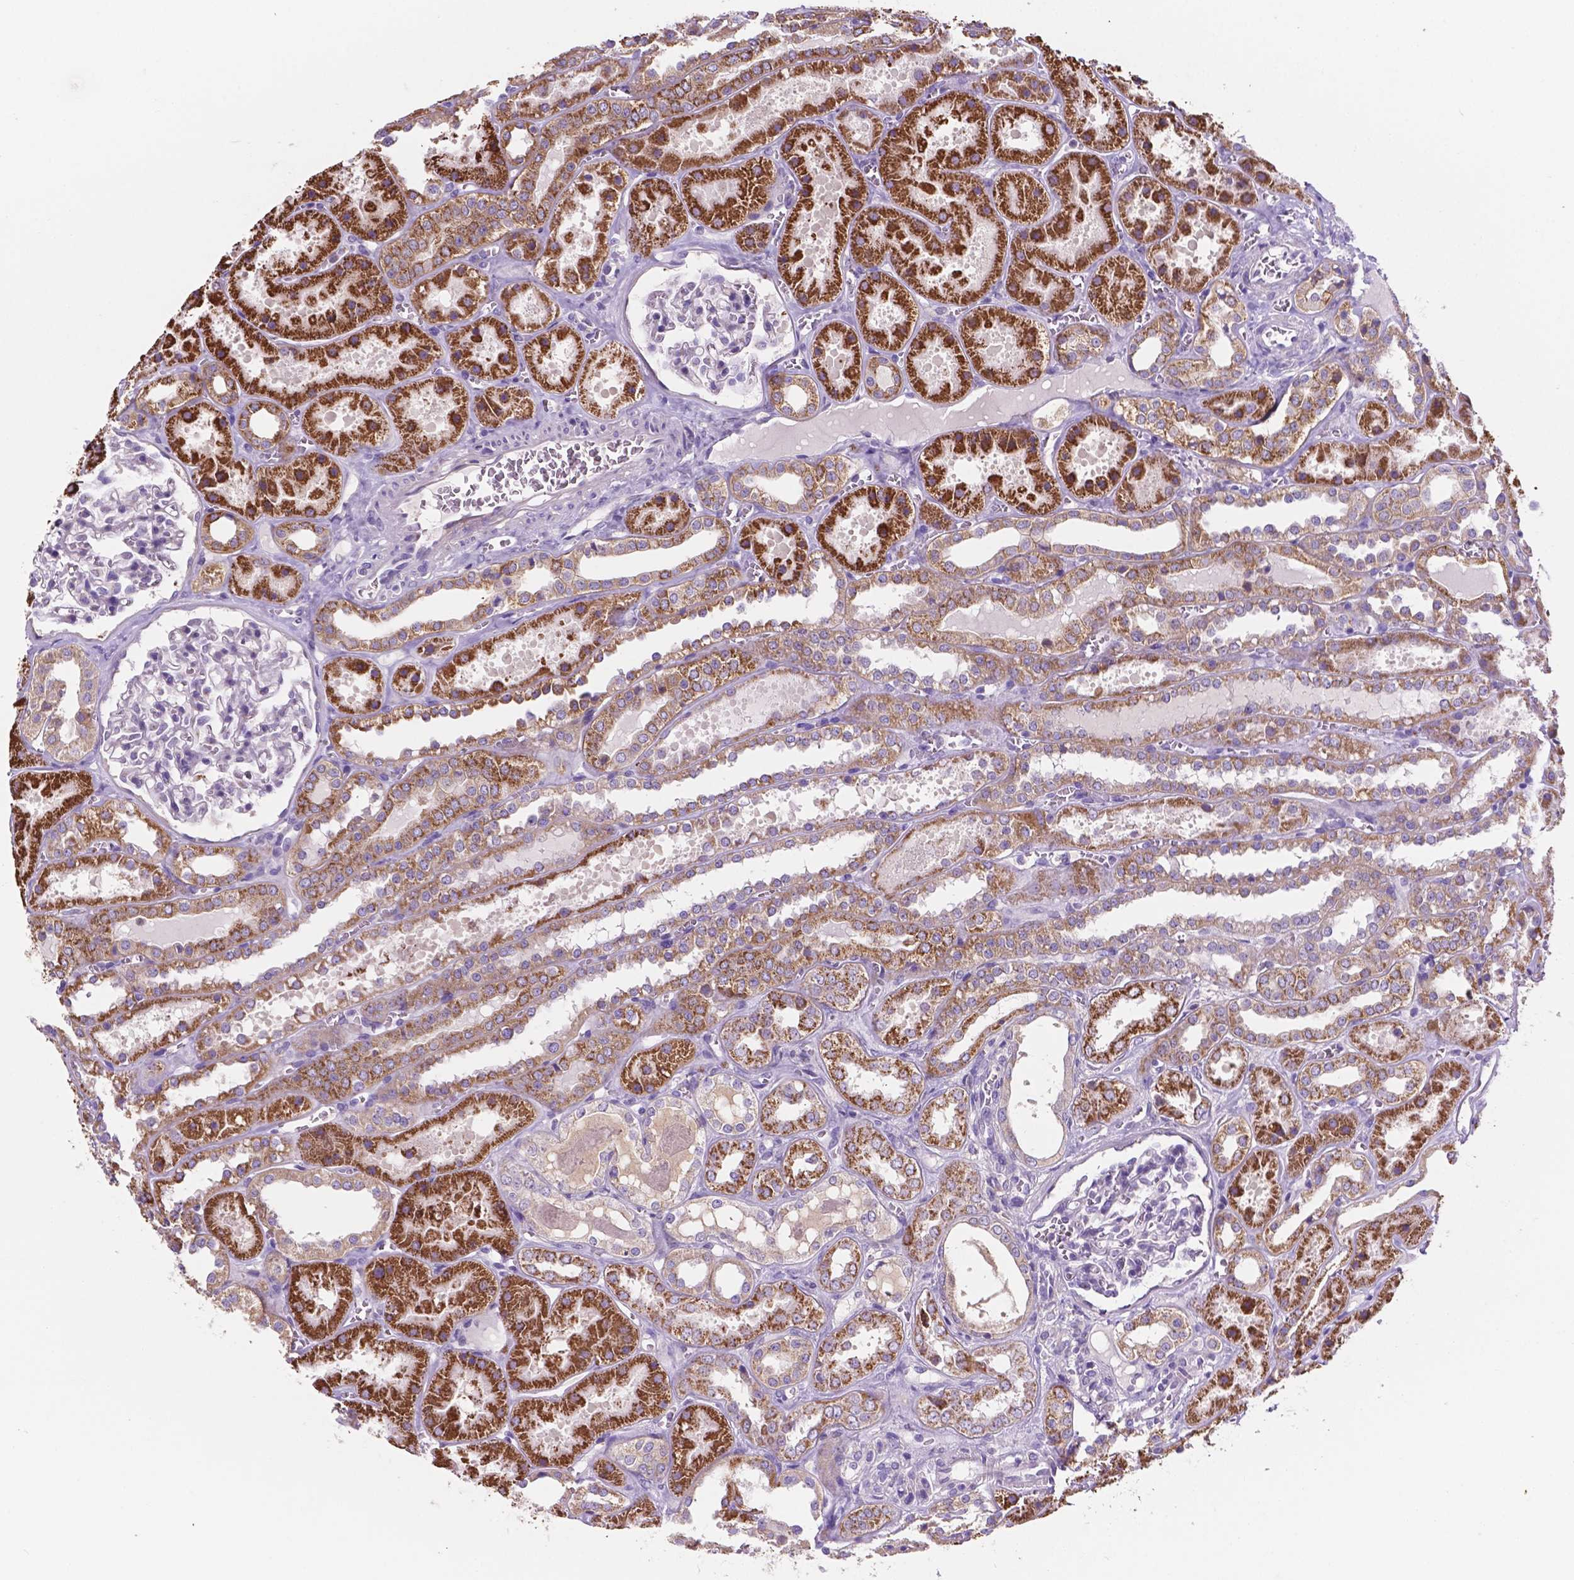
{"staining": {"intensity": "negative", "quantity": "none", "location": "none"}, "tissue": "kidney", "cell_type": "Cells in glomeruli", "image_type": "normal", "snomed": [{"axis": "morphology", "description": "Normal tissue, NOS"}, {"axis": "topography", "description": "Kidney"}], "caption": "Immunohistochemistry of benign kidney reveals no positivity in cells in glomeruli.", "gene": "MKRN2OS", "patient": {"sex": "female", "age": 41}}